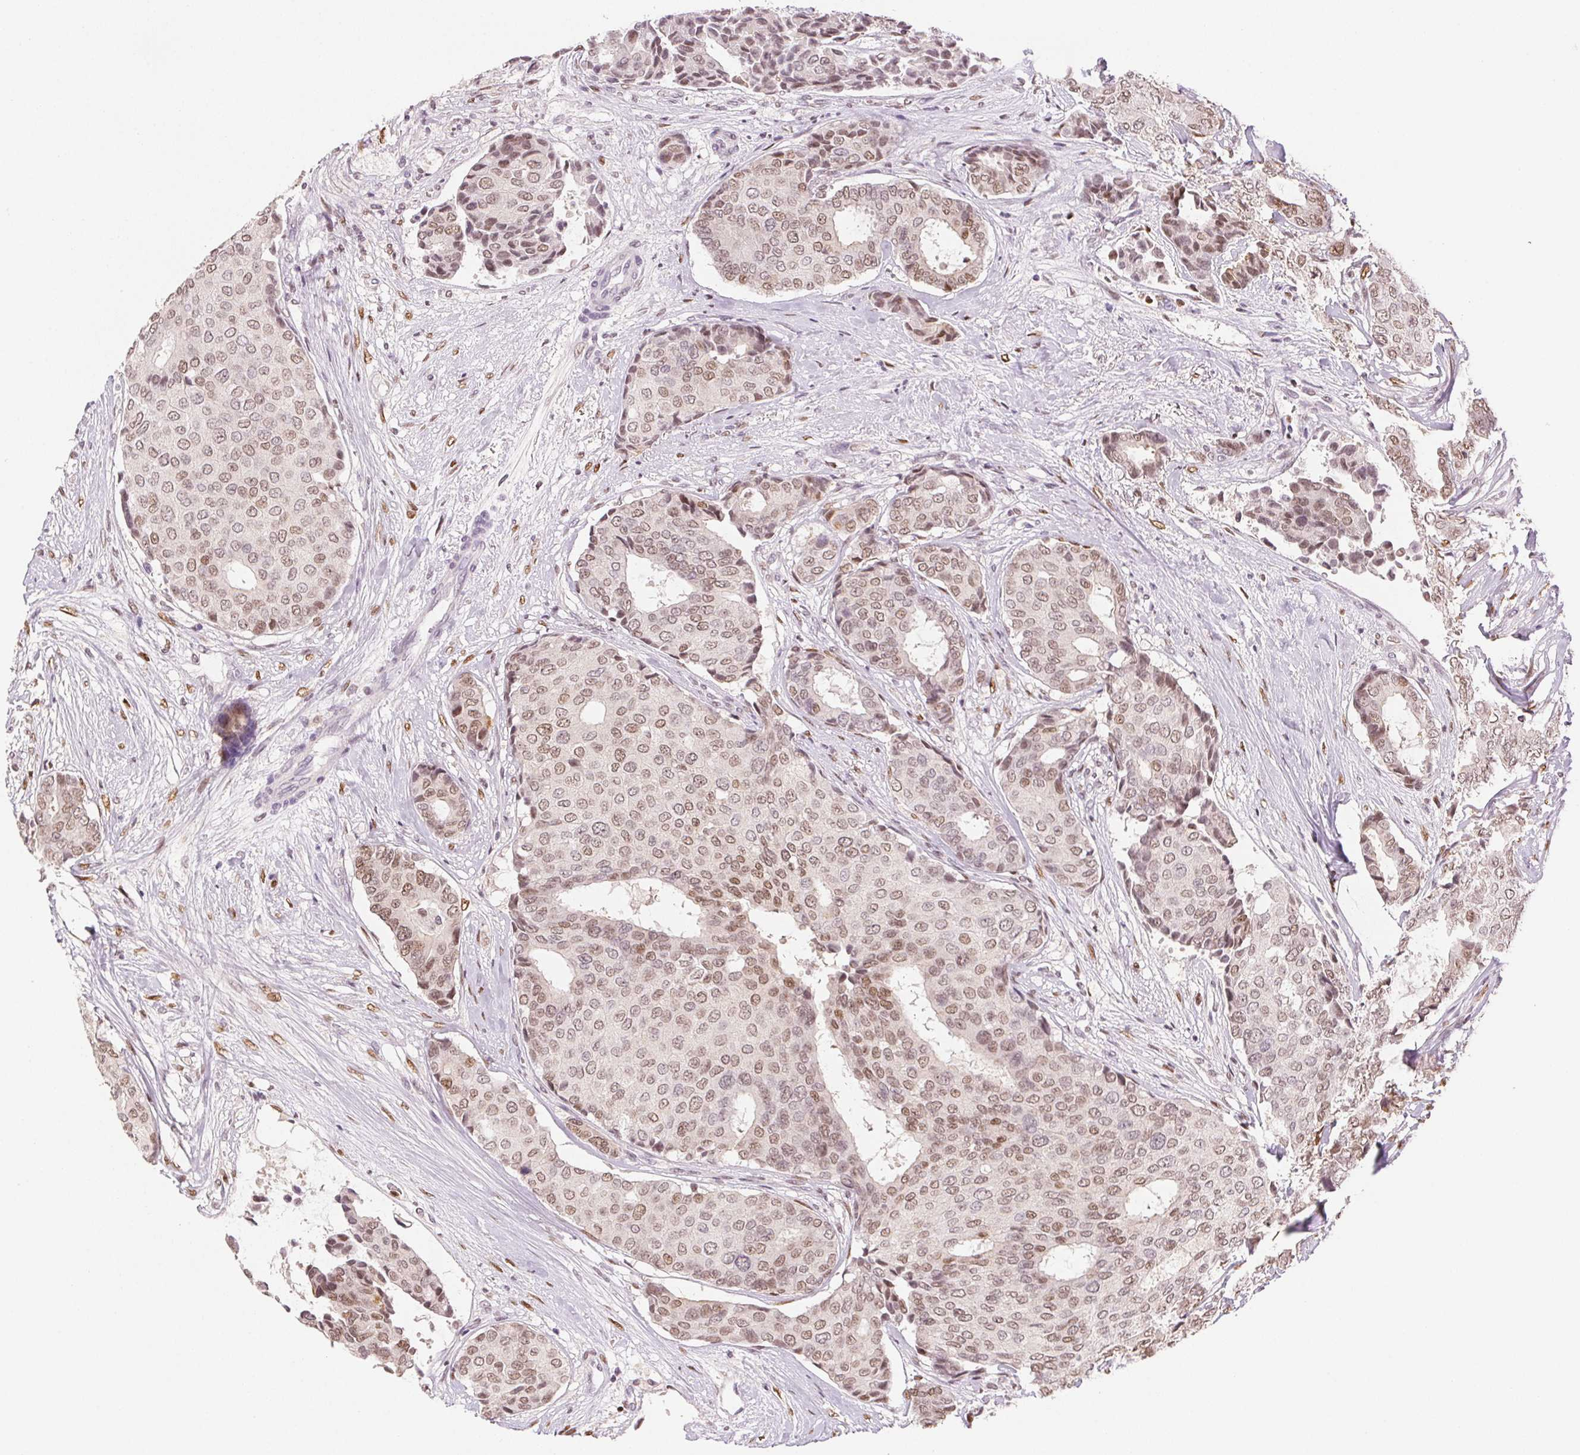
{"staining": {"intensity": "moderate", "quantity": ">75%", "location": "nuclear"}, "tissue": "breast cancer", "cell_type": "Tumor cells", "image_type": "cancer", "snomed": [{"axis": "morphology", "description": "Duct carcinoma"}, {"axis": "topography", "description": "Breast"}], "caption": "Human breast invasive ductal carcinoma stained with a brown dye exhibits moderate nuclear positive staining in about >75% of tumor cells.", "gene": "RUNX2", "patient": {"sex": "female", "age": 75}}